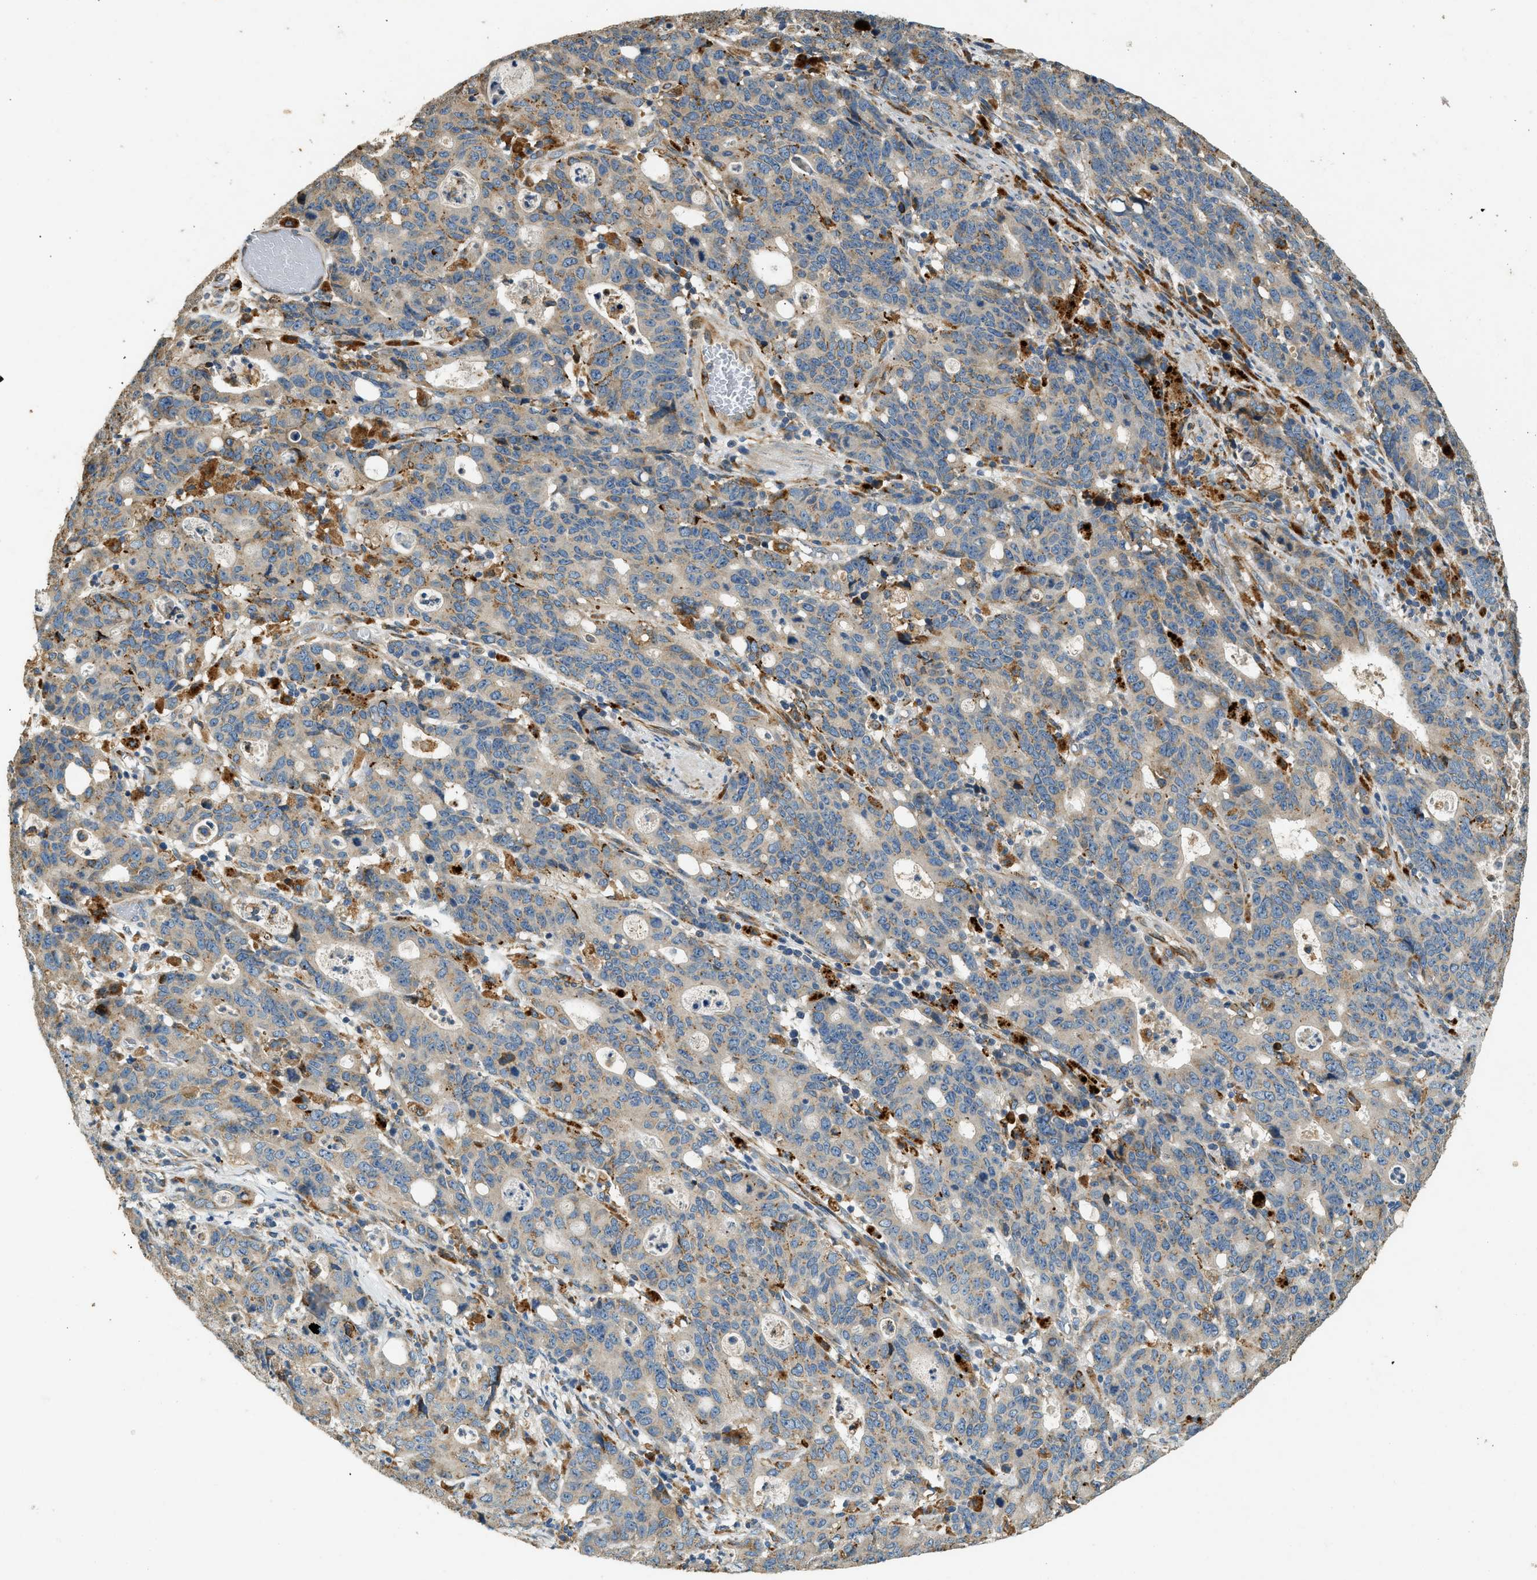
{"staining": {"intensity": "moderate", "quantity": ">75%", "location": "cytoplasmic/membranous"}, "tissue": "stomach cancer", "cell_type": "Tumor cells", "image_type": "cancer", "snomed": [{"axis": "morphology", "description": "Adenocarcinoma, NOS"}, {"axis": "topography", "description": "Stomach, upper"}], "caption": "Tumor cells show moderate cytoplasmic/membranous expression in about >75% of cells in stomach adenocarcinoma. Nuclei are stained in blue.", "gene": "CTSB", "patient": {"sex": "male", "age": 69}}